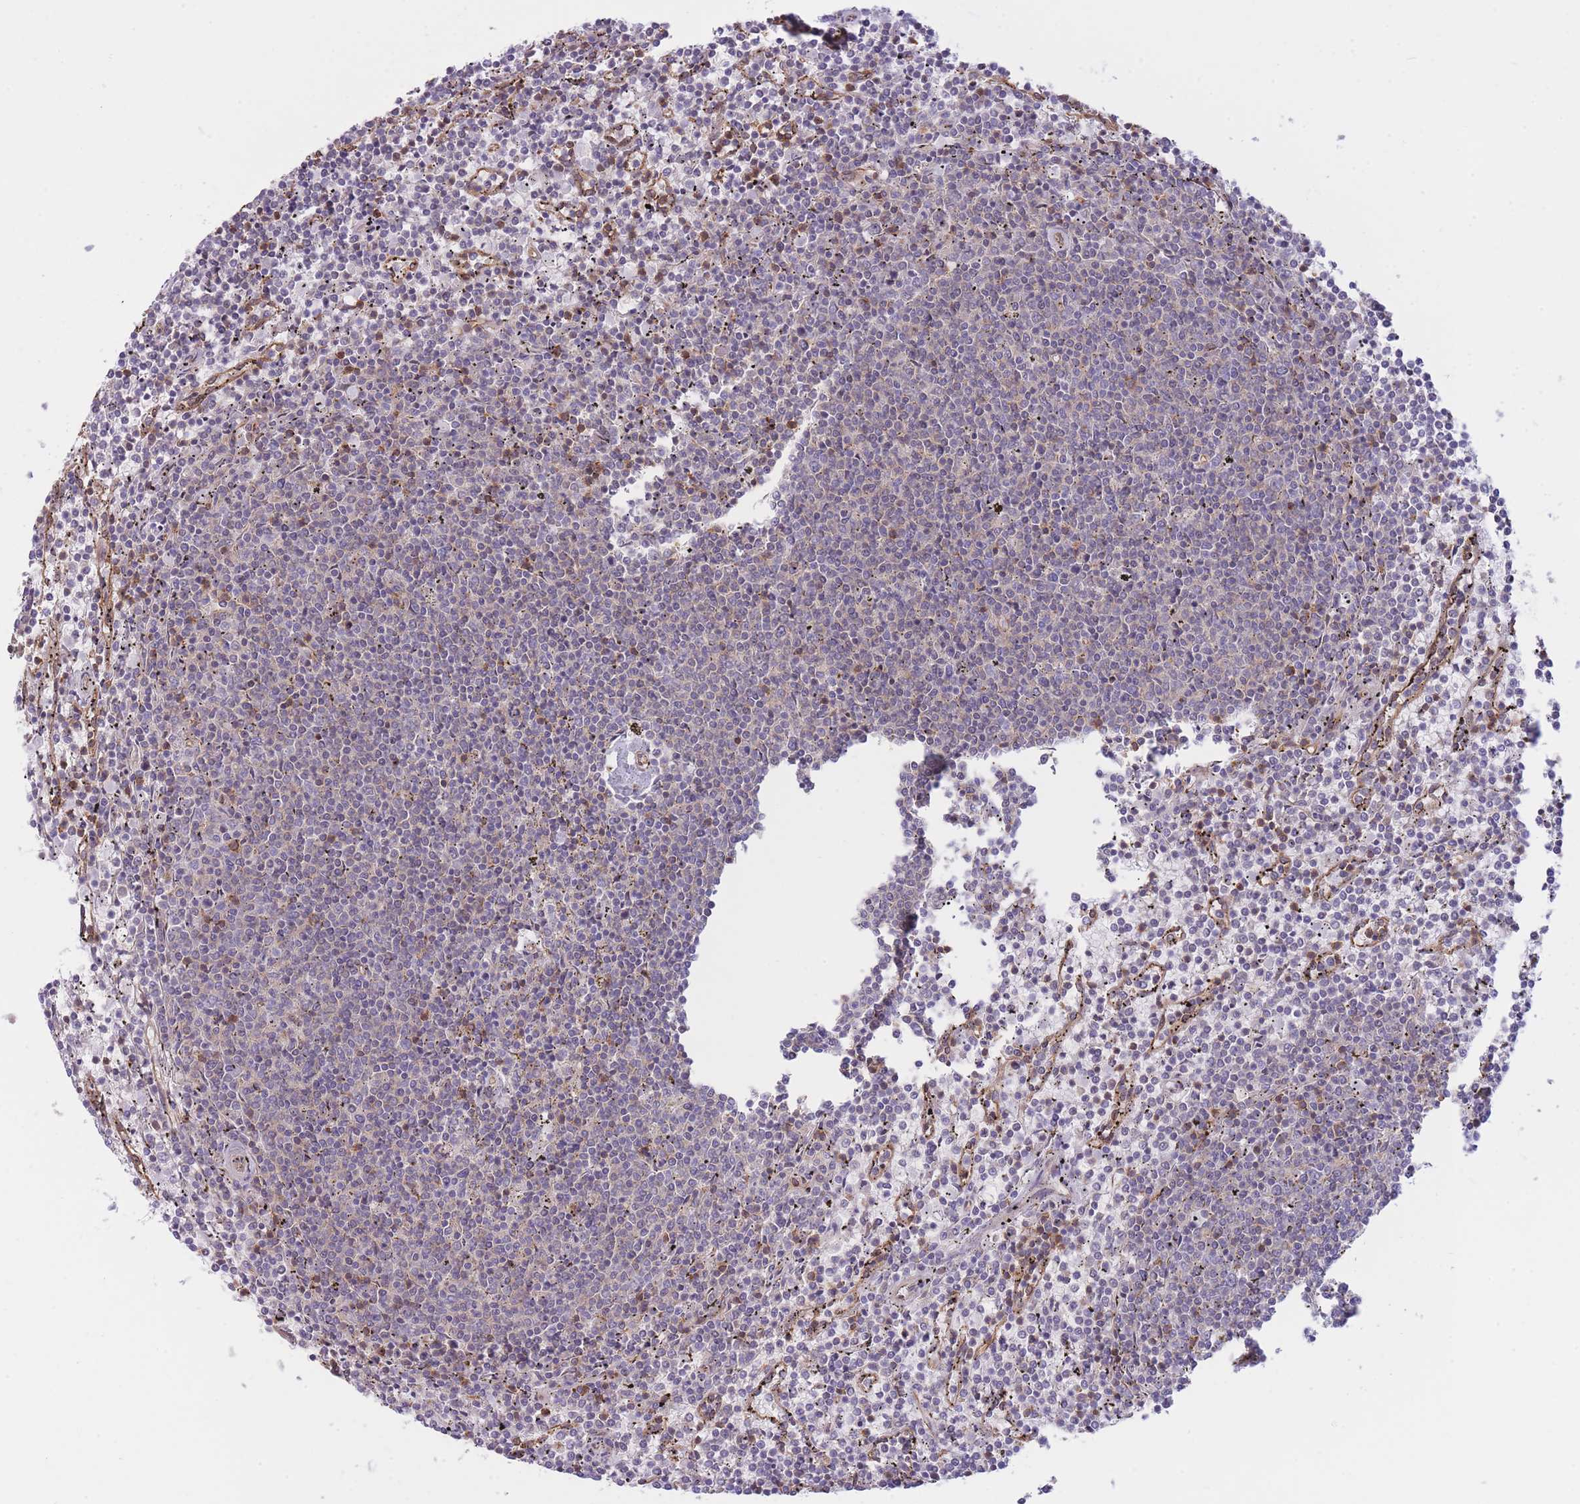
{"staining": {"intensity": "negative", "quantity": "none", "location": "none"}, "tissue": "lymphoma", "cell_type": "Tumor cells", "image_type": "cancer", "snomed": [{"axis": "morphology", "description": "Malignant lymphoma, non-Hodgkin's type, Low grade"}, {"axis": "topography", "description": "Spleen"}], "caption": "Tumor cells are negative for brown protein staining in lymphoma.", "gene": "CDC25B", "patient": {"sex": "female", "age": 50}}